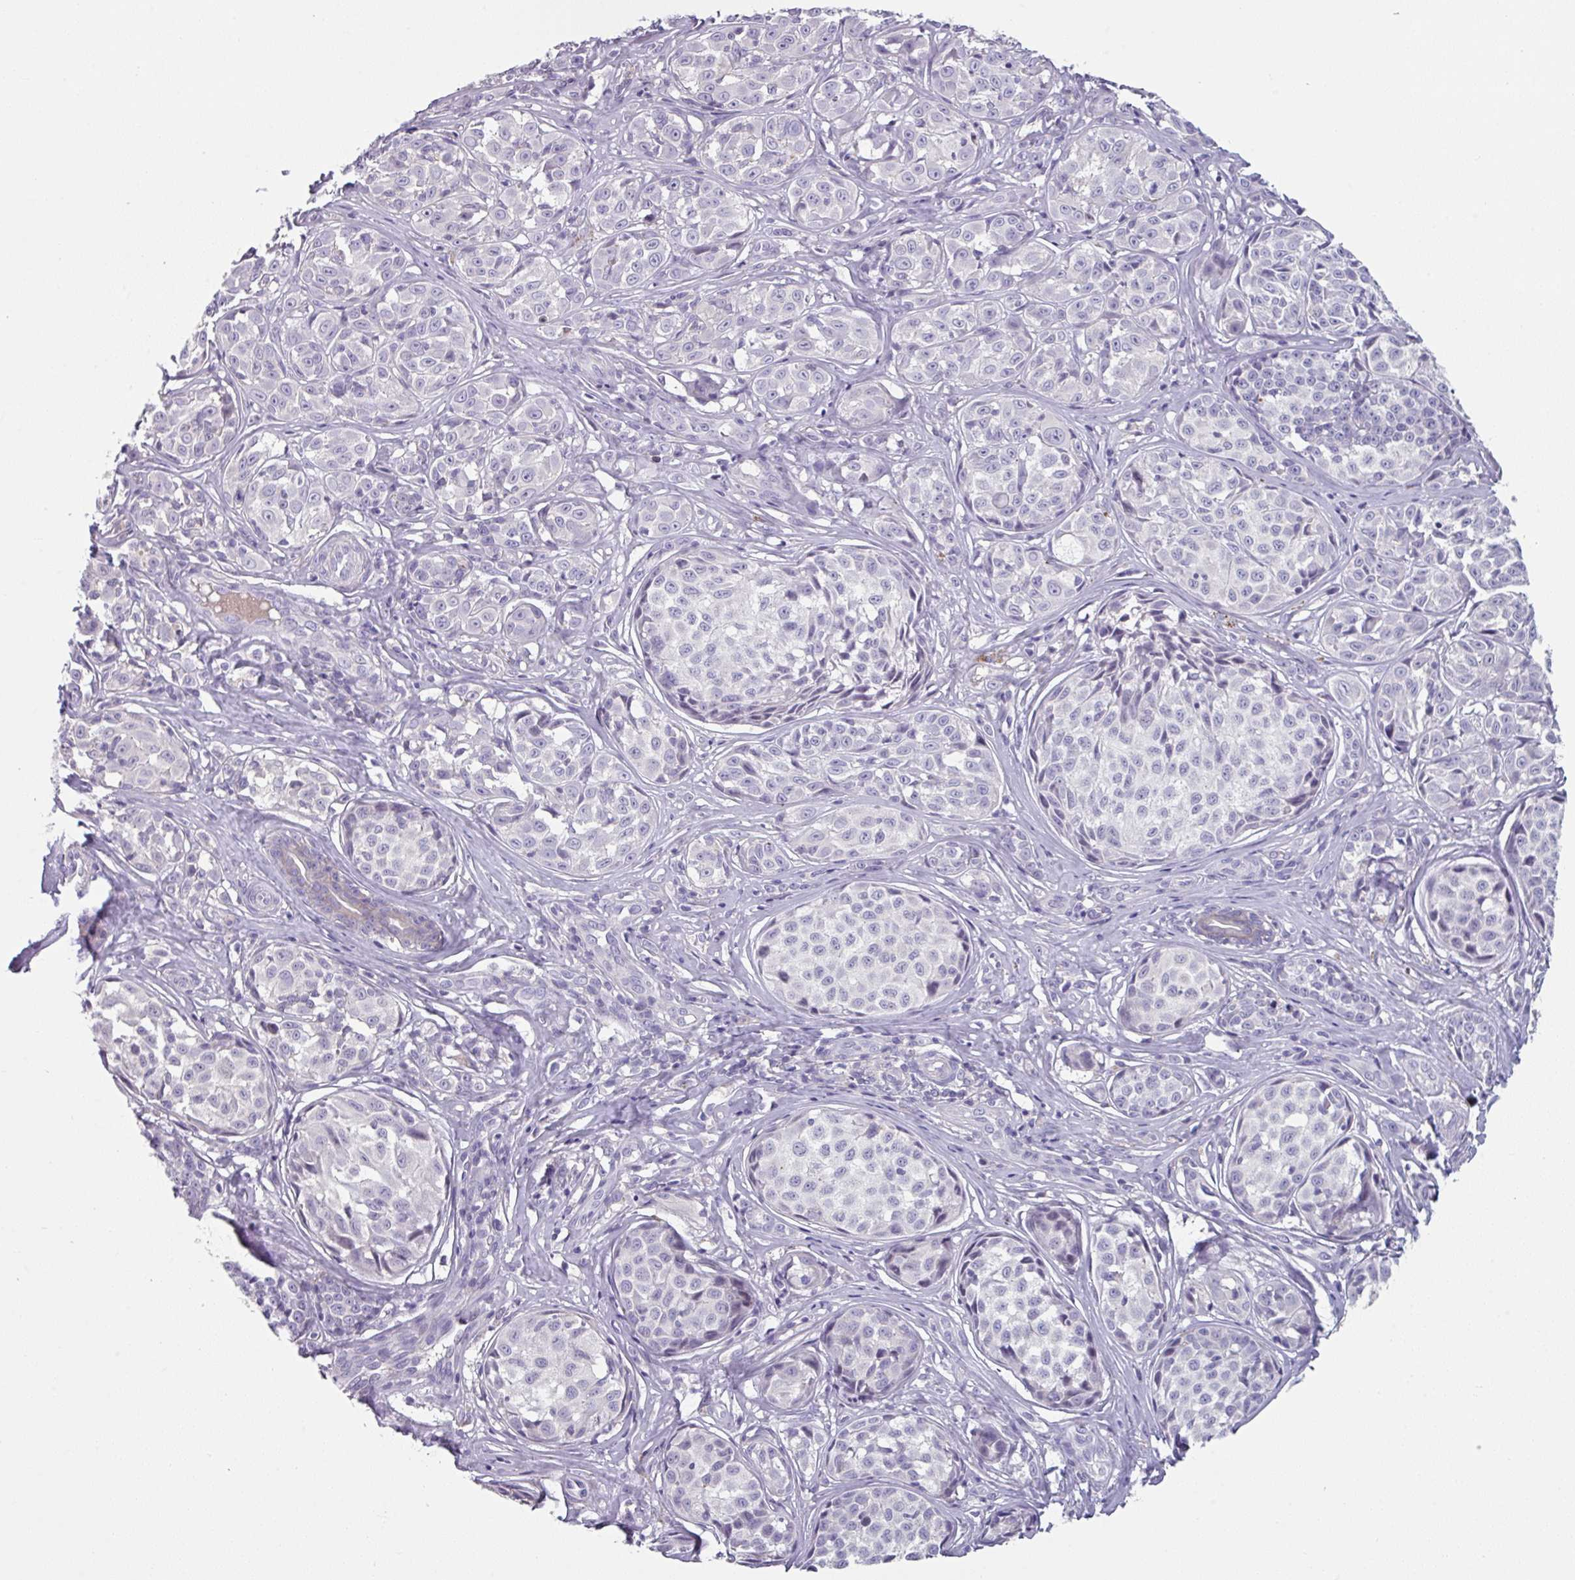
{"staining": {"intensity": "negative", "quantity": "none", "location": "none"}, "tissue": "melanoma", "cell_type": "Tumor cells", "image_type": "cancer", "snomed": [{"axis": "morphology", "description": "Malignant melanoma, NOS"}, {"axis": "topography", "description": "Skin"}], "caption": "DAB immunohistochemical staining of human melanoma displays no significant positivity in tumor cells. (Immunohistochemistry (ihc), brightfield microscopy, high magnification).", "gene": "TMEM132A", "patient": {"sex": "female", "age": 35}}